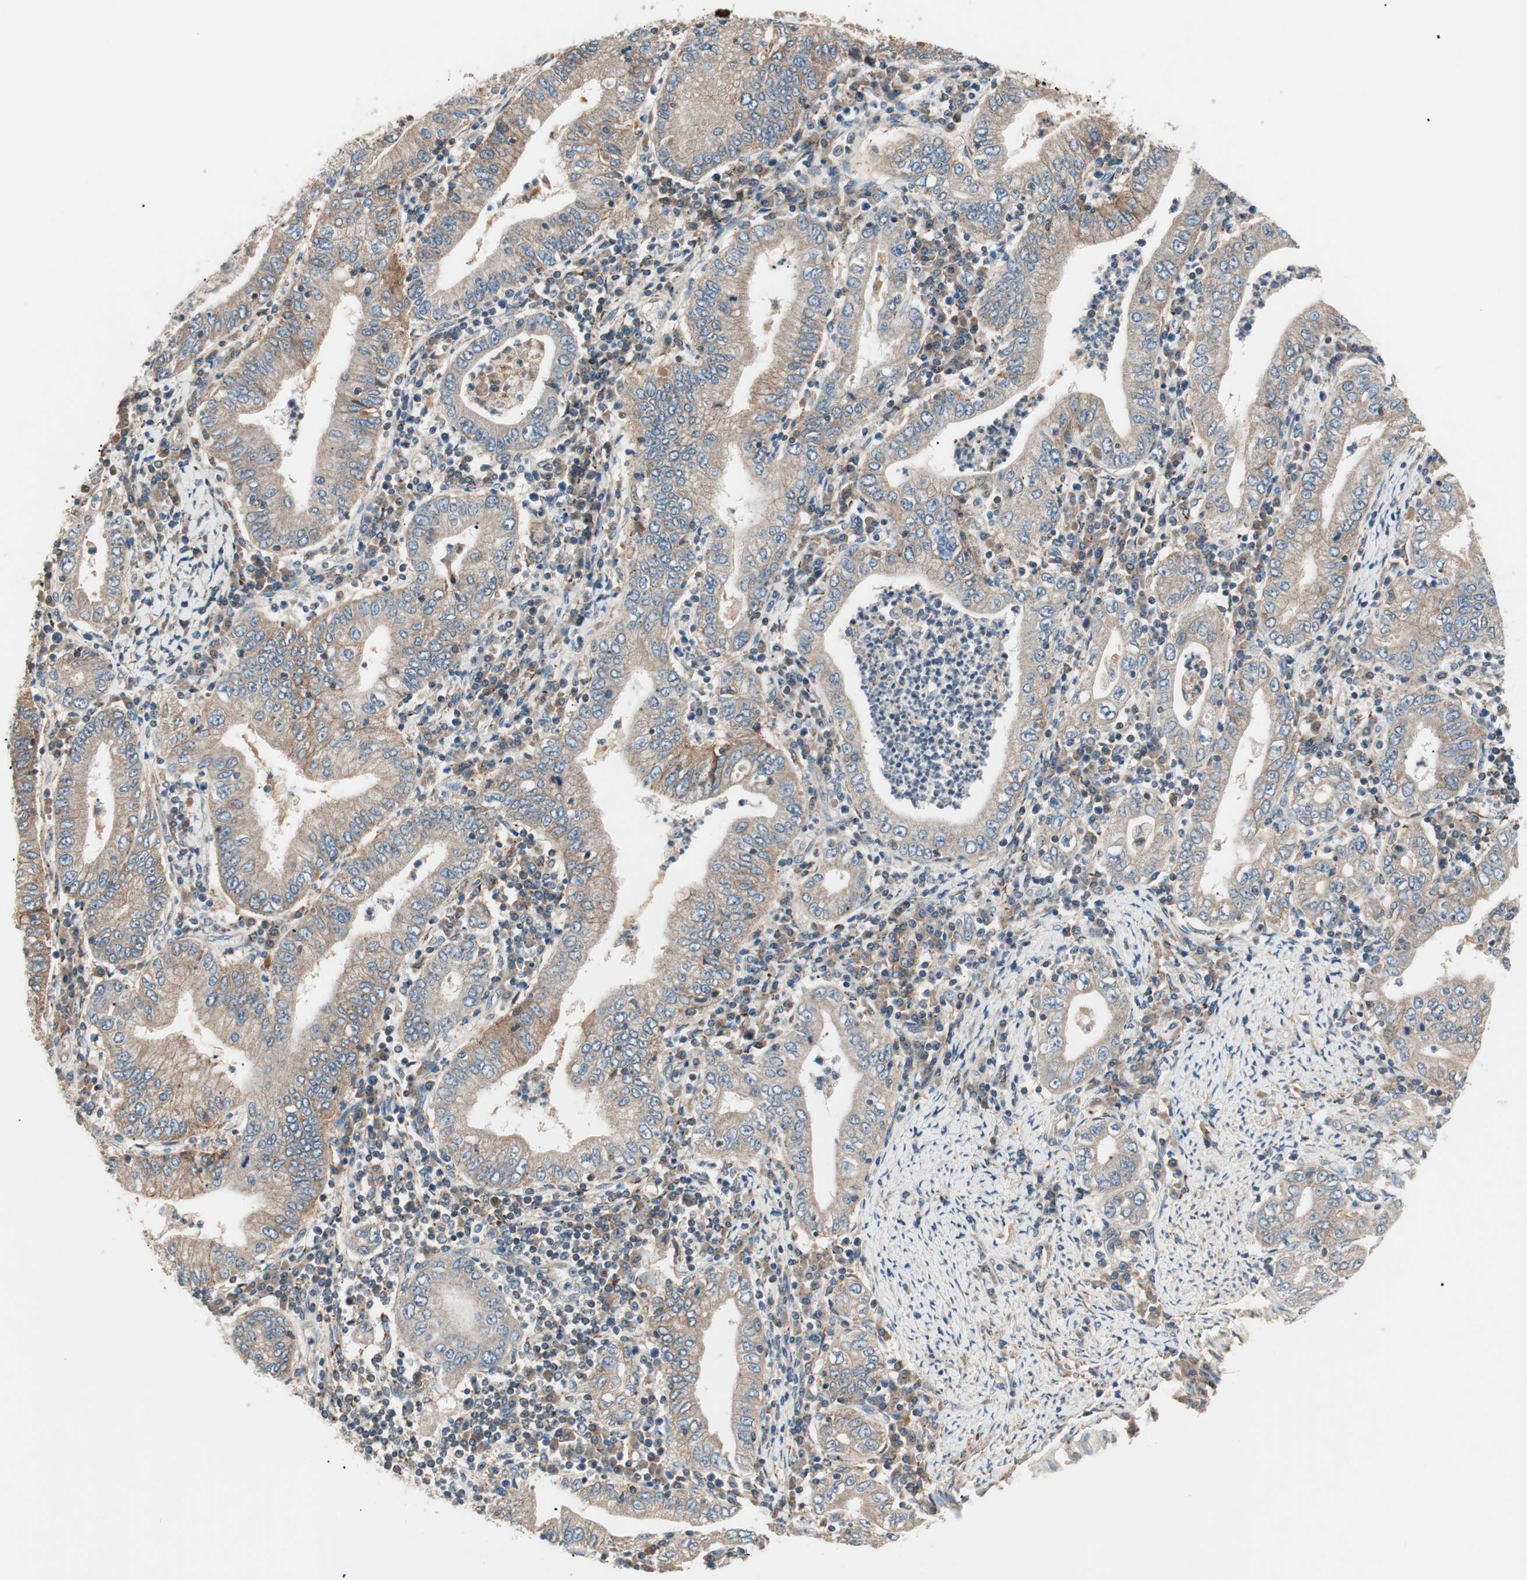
{"staining": {"intensity": "moderate", "quantity": ">75%", "location": "cytoplasmic/membranous"}, "tissue": "stomach cancer", "cell_type": "Tumor cells", "image_type": "cancer", "snomed": [{"axis": "morphology", "description": "Normal tissue, NOS"}, {"axis": "morphology", "description": "Adenocarcinoma, NOS"}, {"axis": "topography", "description": "Esophagus"}, {"axis": "topography", "description": "Stomach, upper"}, {"axis": "topography", "description": "Peripheral nerve tissue"}], "caption": "Protein staining demonstrates moderate cytoplasmic/membranous expression in approximately >75% of tumor cells in stomach cancer (adenocarcinoma). (brown staining indicates protein expression, while blue staining denotes nuclei).", "gene": "HPN", "patient": {"sex": "male", "age": 62}}